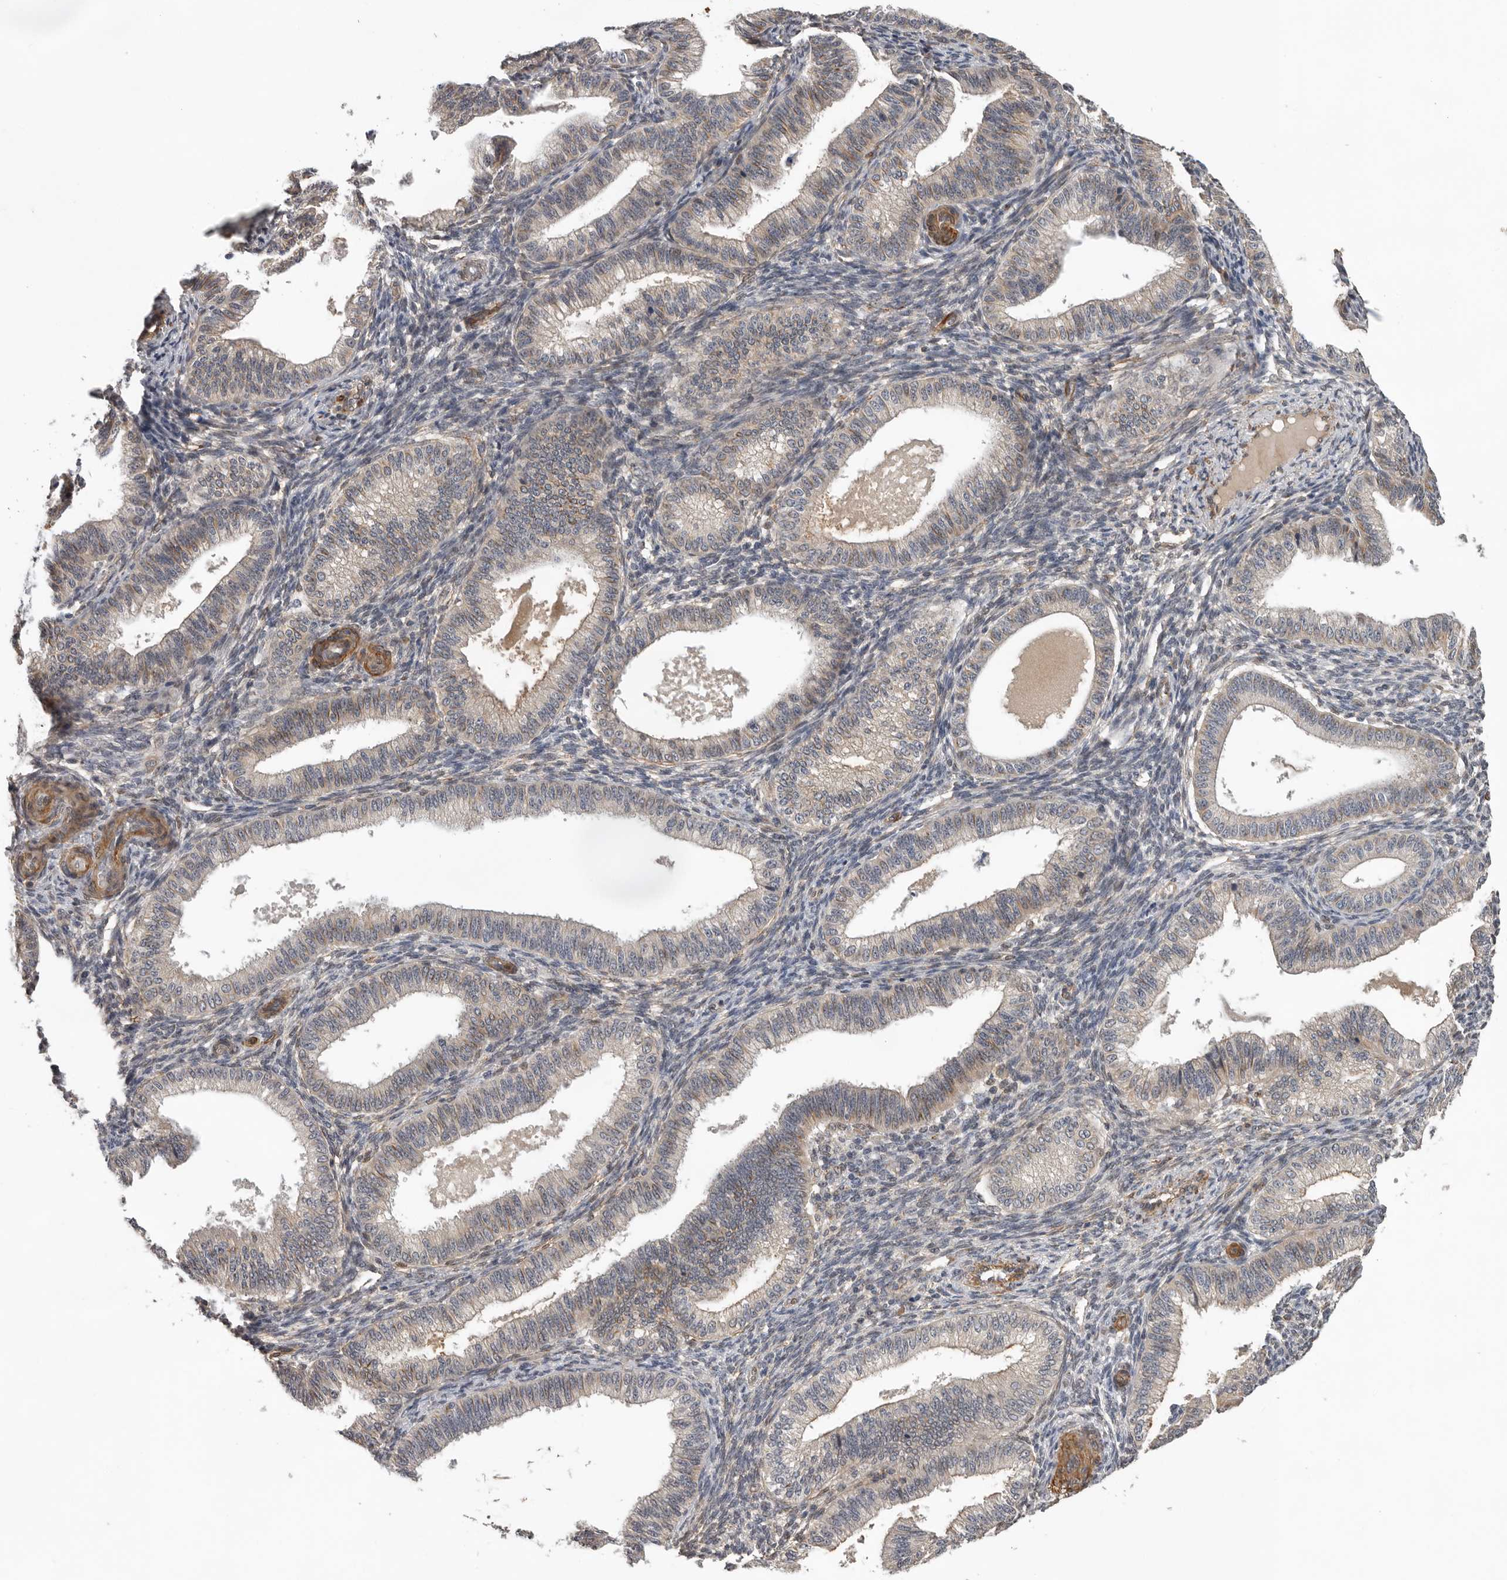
{"staining": {"intensity": "weak", "quantity": "<25%", "location": "cytoplasmic/membranous"}, "tissue": "endometrium", "cell_type": "Cells in endometrial stroma", "image_type": "normal", "snomed": [{"axis": "morphology", "description": "Normal tissue, NOS"}, {"axis": "topography", "description": "Endometrium"}], "caption": "This is an IHC micrograph of benign endometrium. There is no positivity in cells in endometrial stroma.", "gene": "RNF157", "patient": {"sex": "female", "age": 39}}